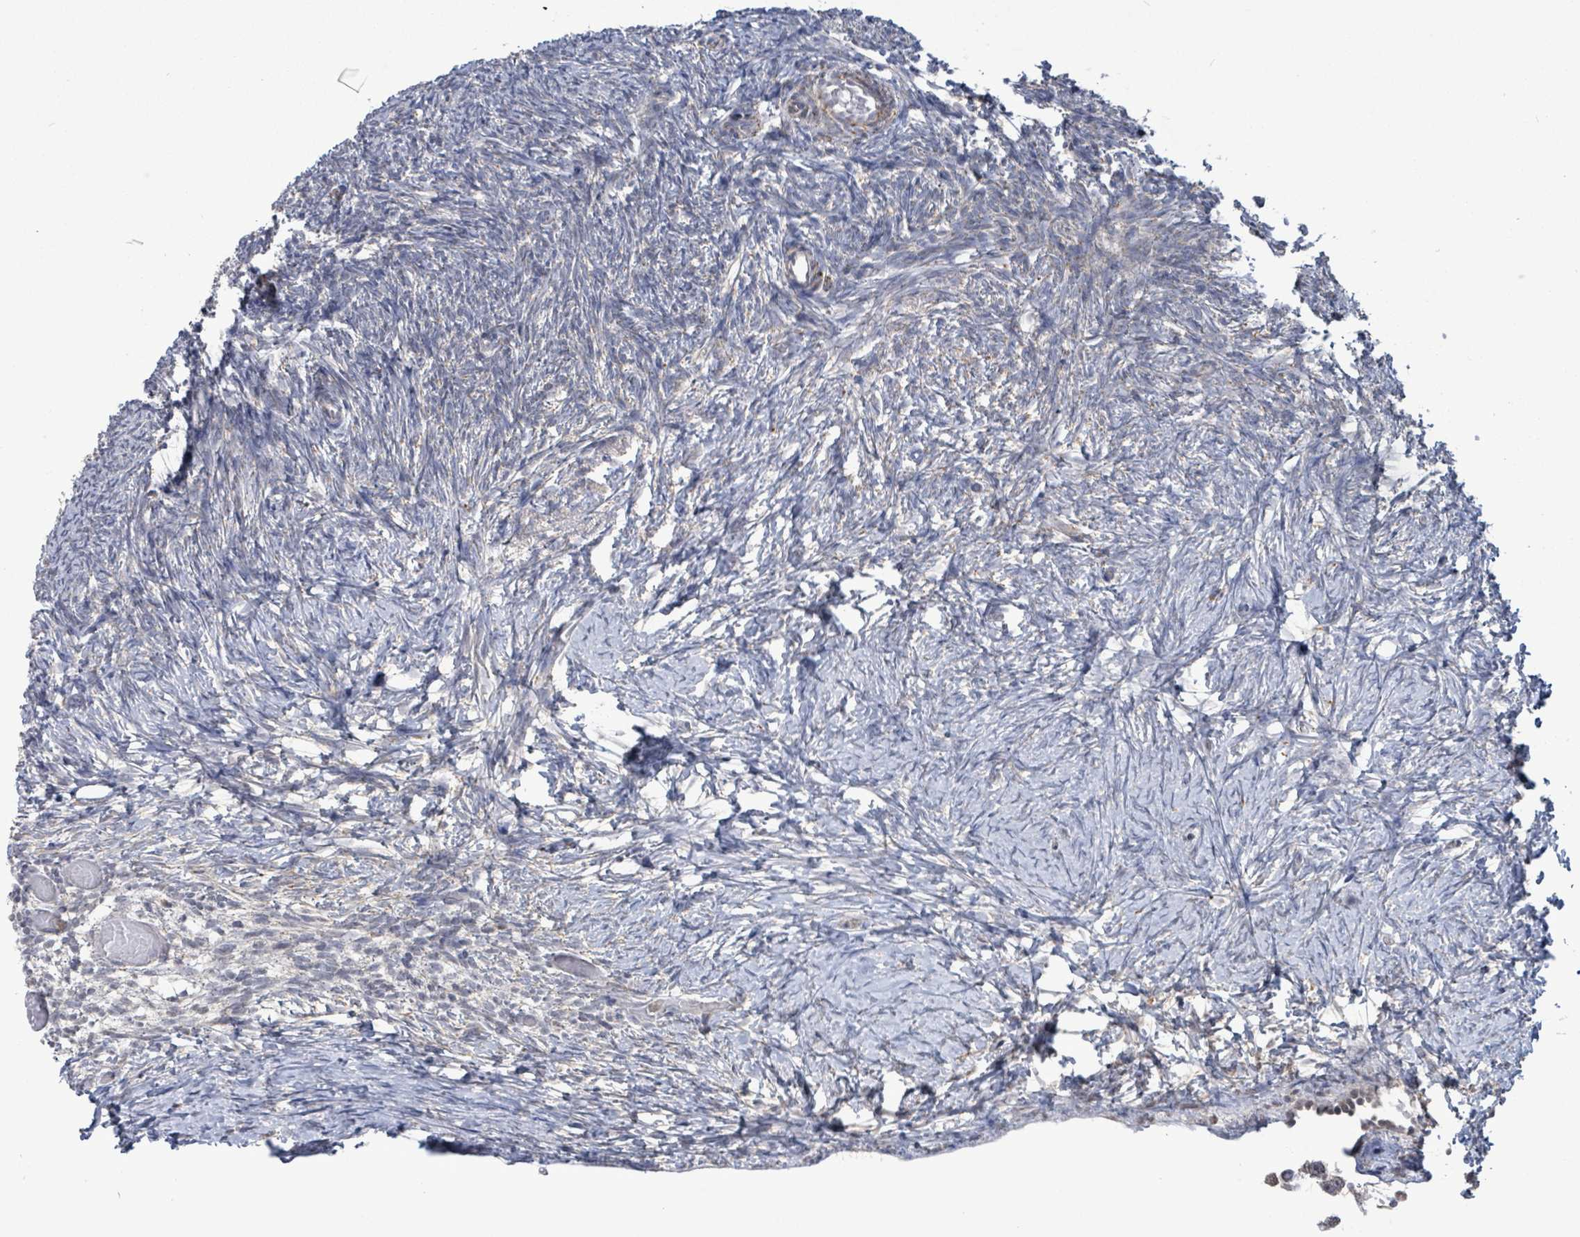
{"staining": {"intensity": "negative", "quantity": "none", "location": "none"}, "tissue": "ovary", "cell_type": "Ovarian stroma cells", "image_type": "normal", "snomed": [{"axis": "morphology", "description": "Normal tissue, NOS"}, {"axis": "topography", "description": "Ovary"}], "caption": "Human ovary stained for a protein using IHC reveals no staining in ovarian stroma cells.", "gene": "COQ10B", "patient": {"sex": "female", "age": 39}}